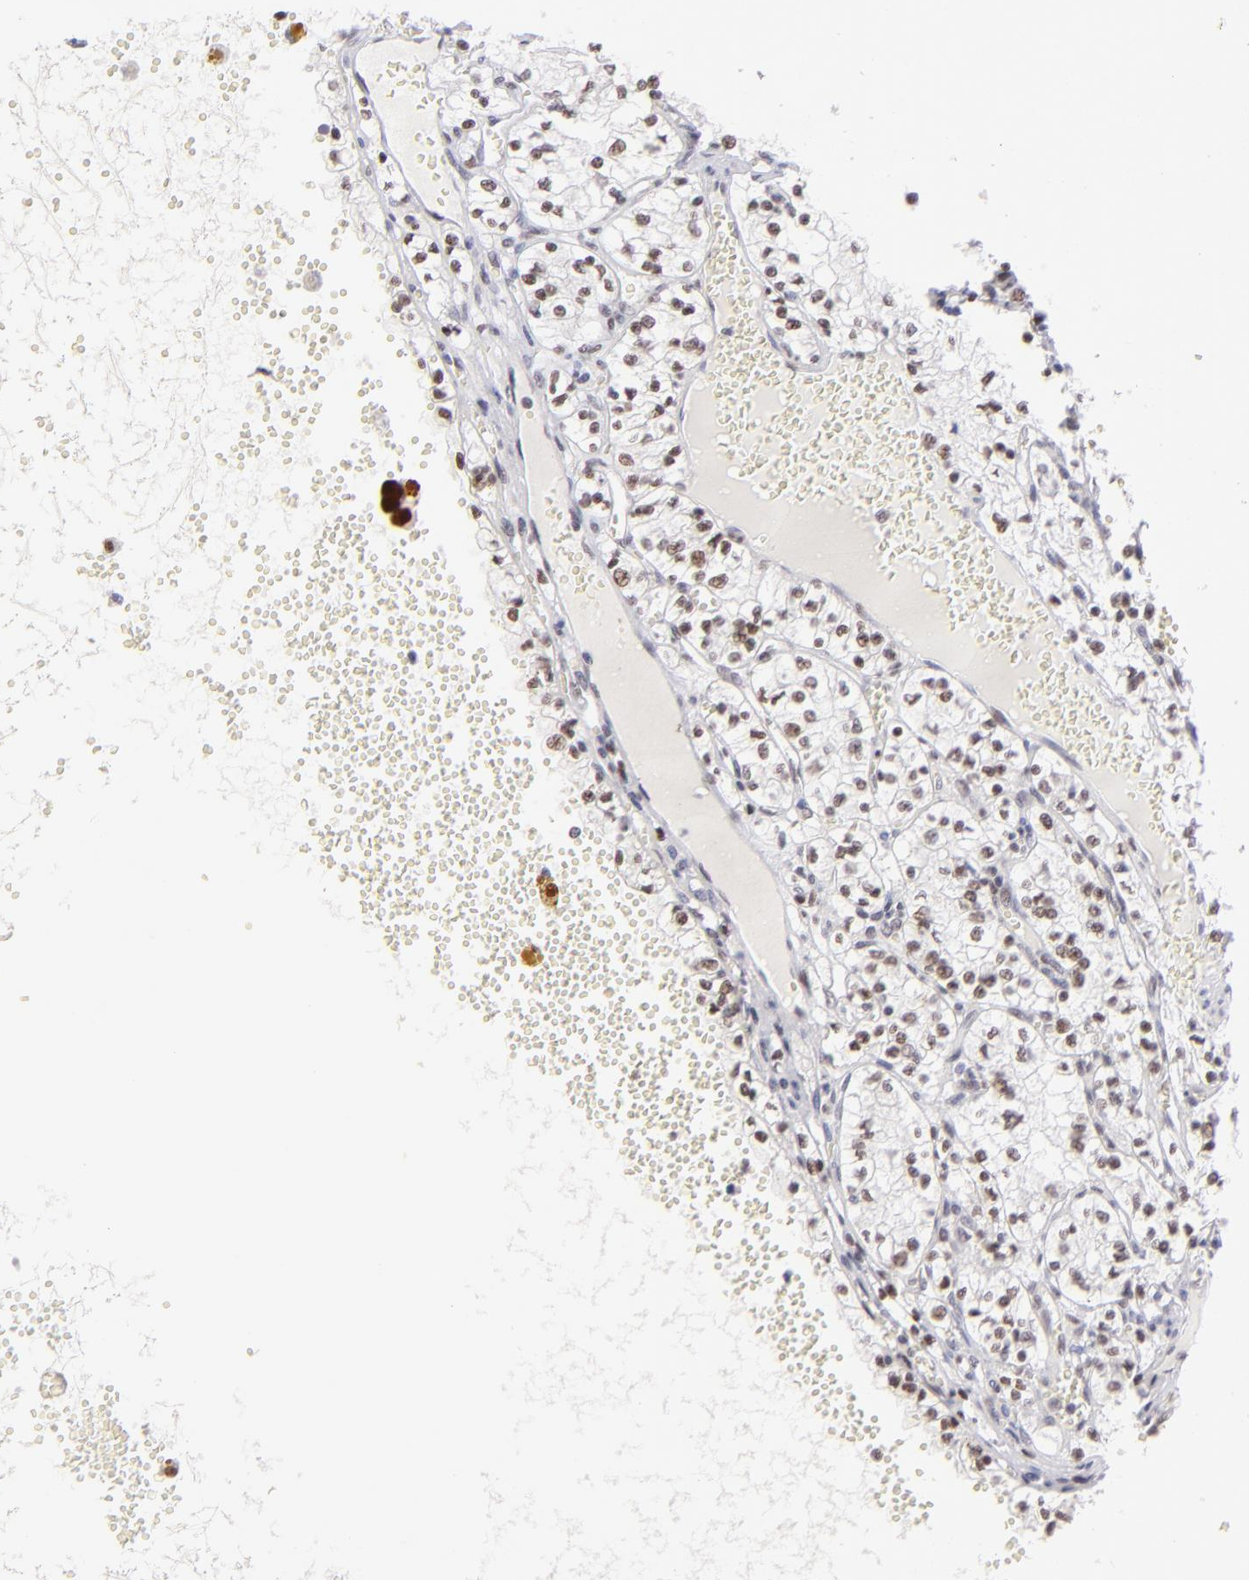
{"staining": {"intensity": "negative", "quantity": "none", "location": "none"}, "tissue": "renal cancer", "cell_type": "Tumor cells", "image_type": "cancer", "snomed": [{"axis": "morphology", "description": "Adenocarcinoma, NOS"}, {"axis": "topography", "description": "Kidney"}], "caption": "Renal adenocarcinoma stained for a protein using immunohistochemistry (IHC) demonstrates no staining tumor cells.", "gene": "POU2F1", "patient": {"sex": "male", "age": 61}}